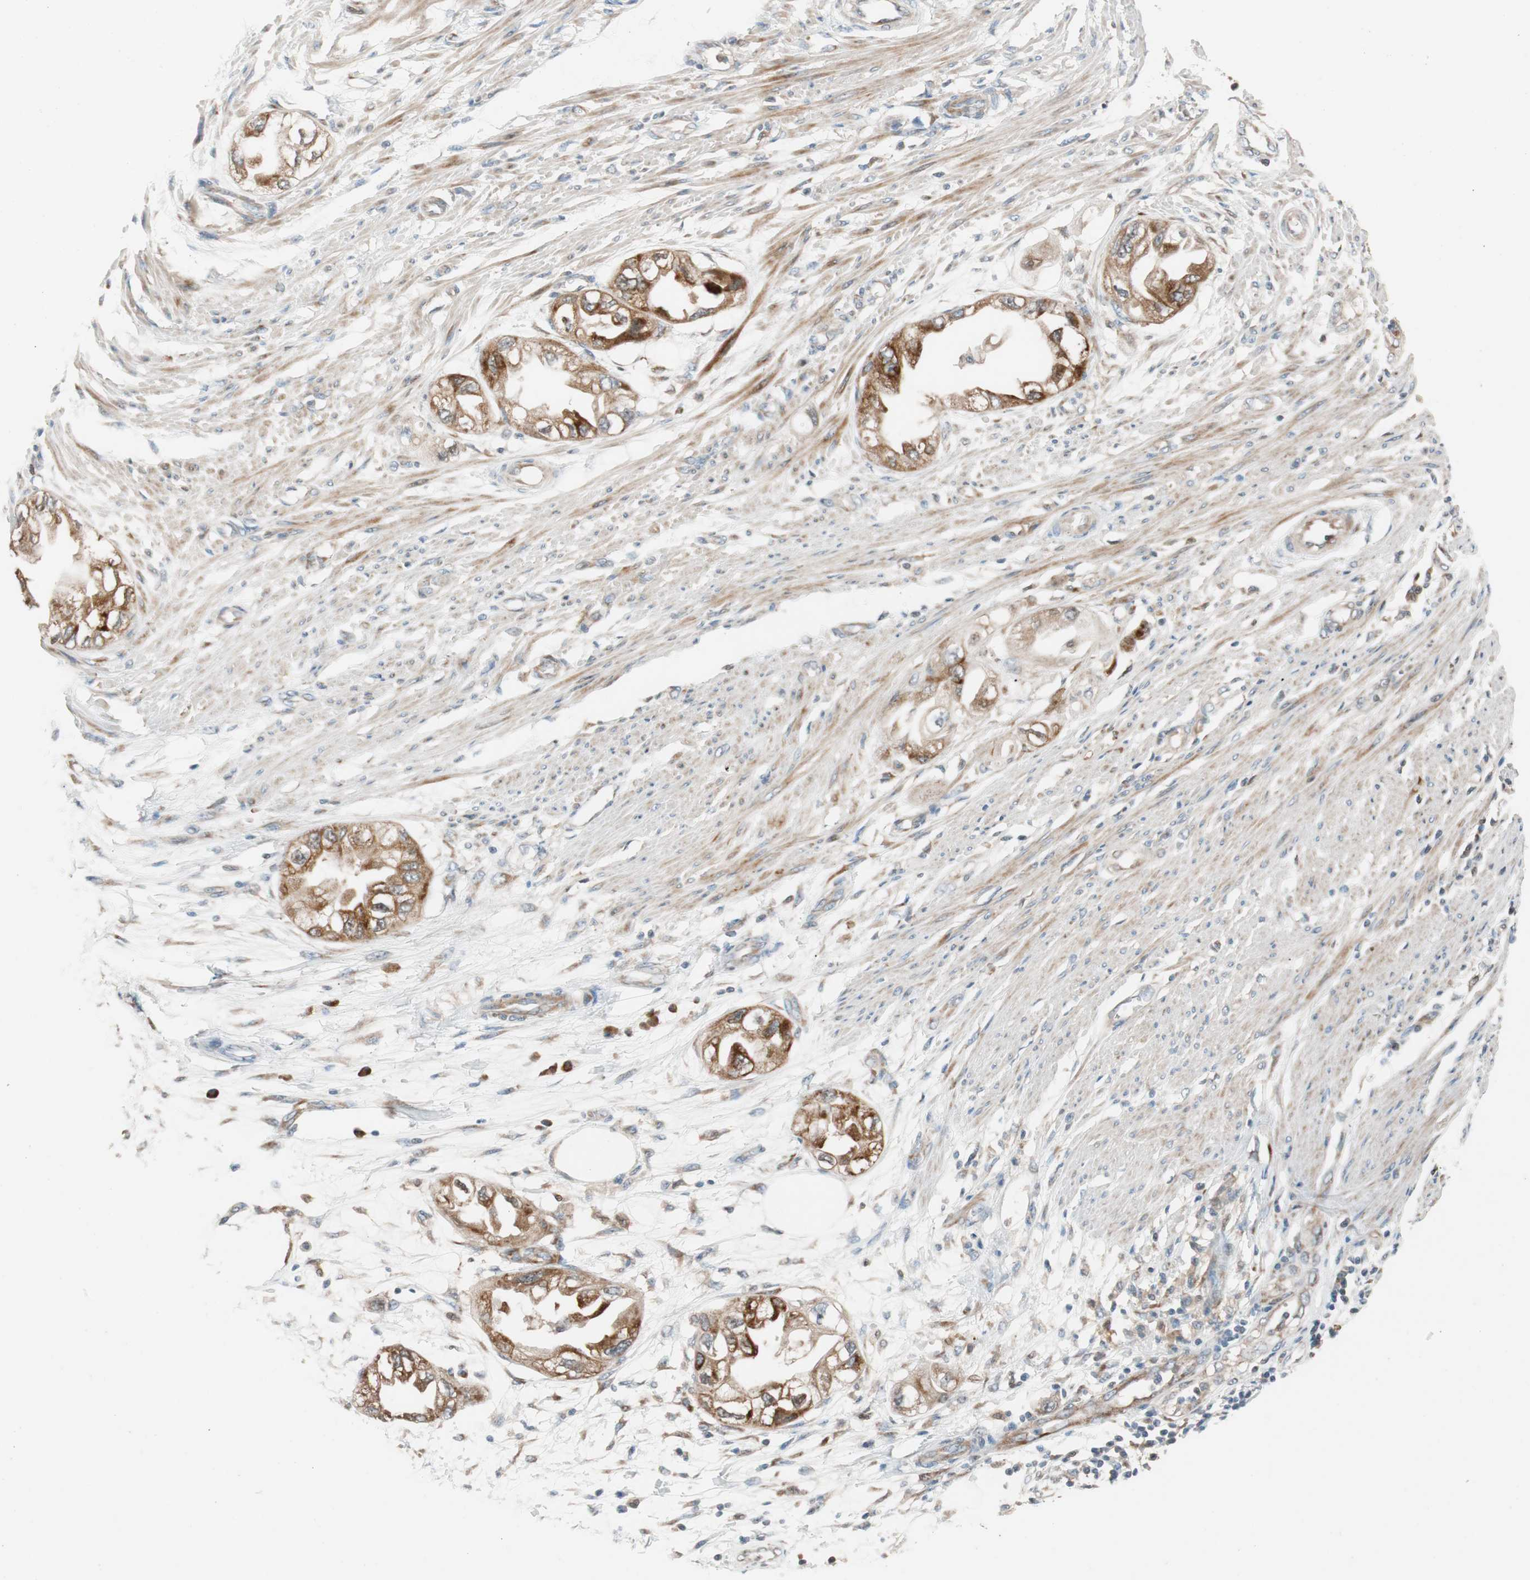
{"staining": {"intensity": "strong", "quantity": ">75%", "location": "cytoplasmic/membranous"}, "tissue": "endometrial cancer", "cell_type": "Tumor cells", "image_type": "cancer", "snomed": [{"axis": "morphology", "description": "Adenocarcinoma, NOS"}, {"axis": "topography", "description": "Endometrium"}], "caption": "Protein staining reveals strong cytoplasmic/membranous positivity in about >75% of tumor cells in endometrial cancer (adenocarcinoma).", "gene": "FAAH", "patient": {"sex": "female", "age": 67}}